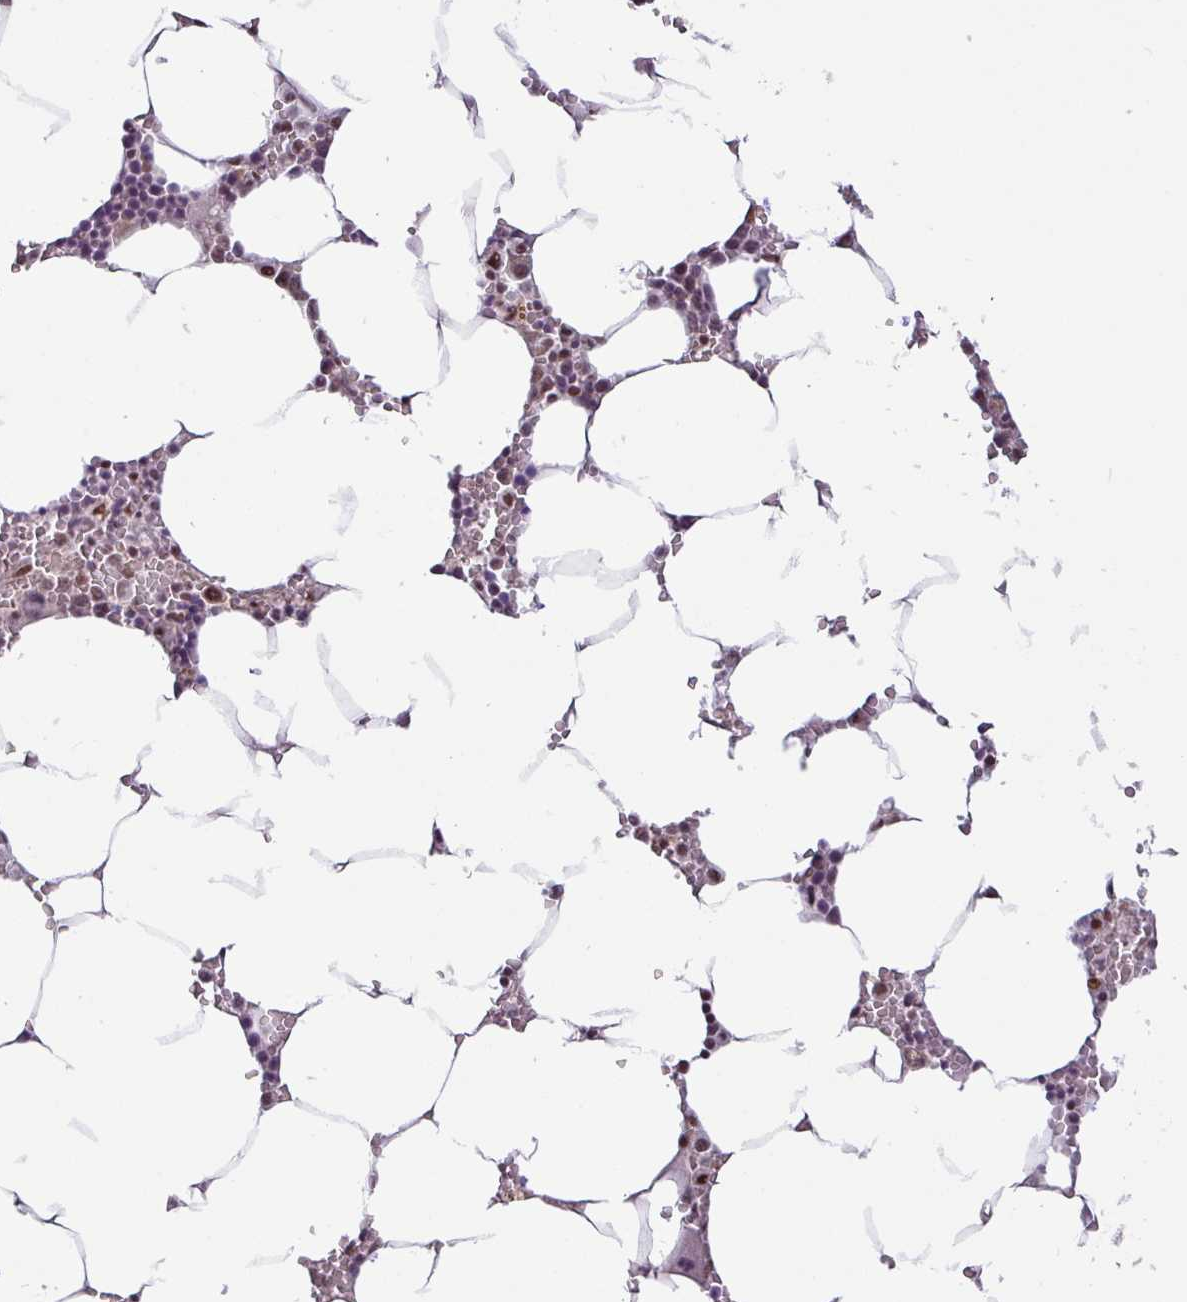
{"staining": {"intensity": "moderate", "quantity": "25%-75%", "location": "nuclear"}, "tissue": "bone marrow", "cell_type": "Hematopoietic cells", "image_type": "normal", "snomed": [{"axis": "morphology", "description": "Normal tissue, NOS"}, {"axis": "topography", "description": "Bone marrow"}], "caption": "IHC (DAB) staining of unremarkable bone marrow demonstrates moderate nuclear protein expression in approximately 25%-75% of hematopoietic cells.", "gene": "SRSF2", "patient": {"sex": "male", "age": 70}}